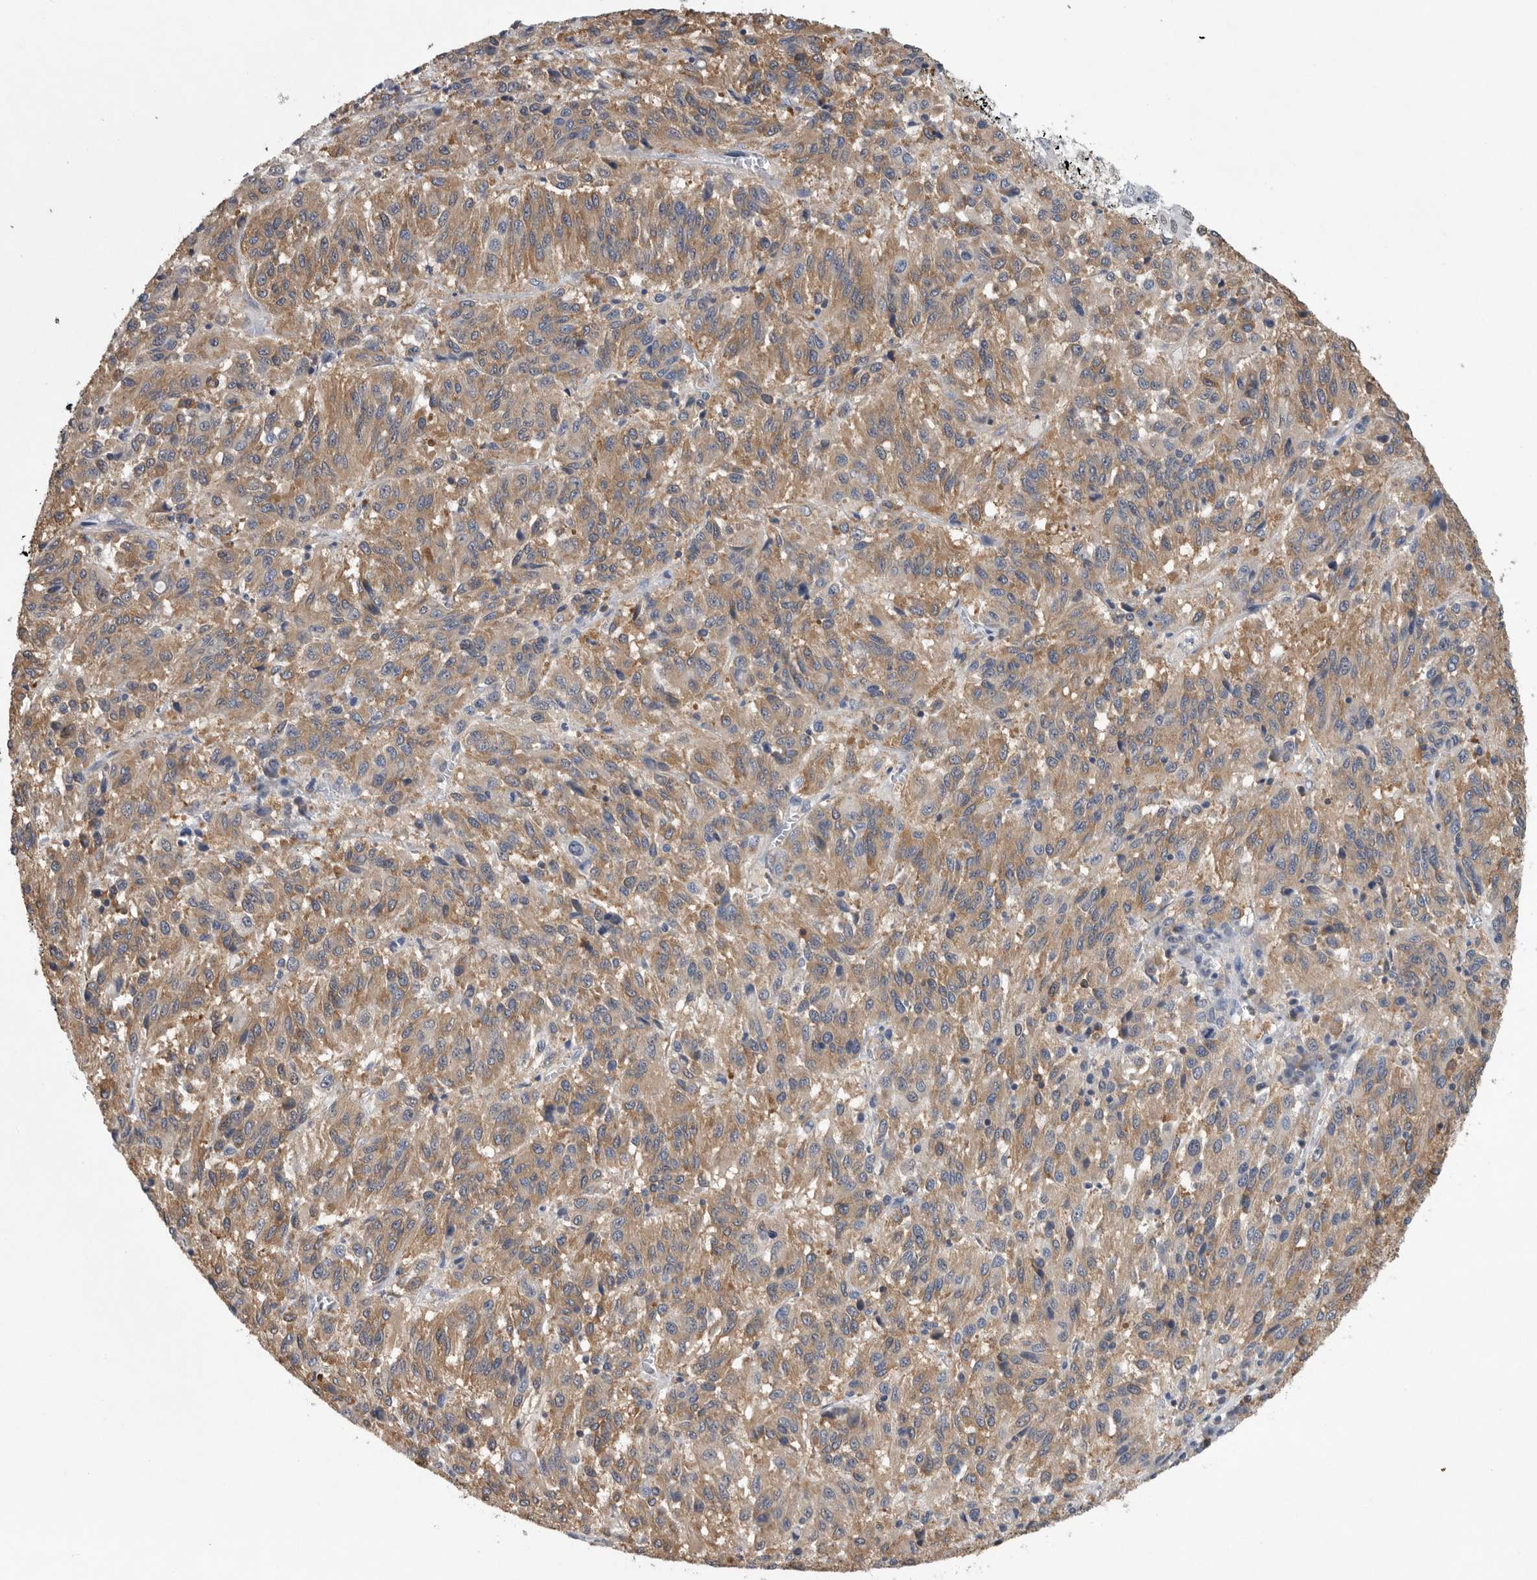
{"staining": {"intensity": "weak", "quantity": ">75%", "location": "cytoplasmic/membranous"}, "tissue": "melanoma", "cell_type": "Tumor cells", "image_type": "cancer", "snomed": [{"axis": "morphology", "description": "Malignant melanoma, Metastatic site"}, {"axis": "topography", "description": "Lung"}], "caption": "The image exhibits immunohistochemical staining of melanoma. There is weak cytoplasmic/membranous staining is present in approximately >75% of tumor cells.", "gene": "PDCD4", "patient": {"sex": "male", "age": 64}}